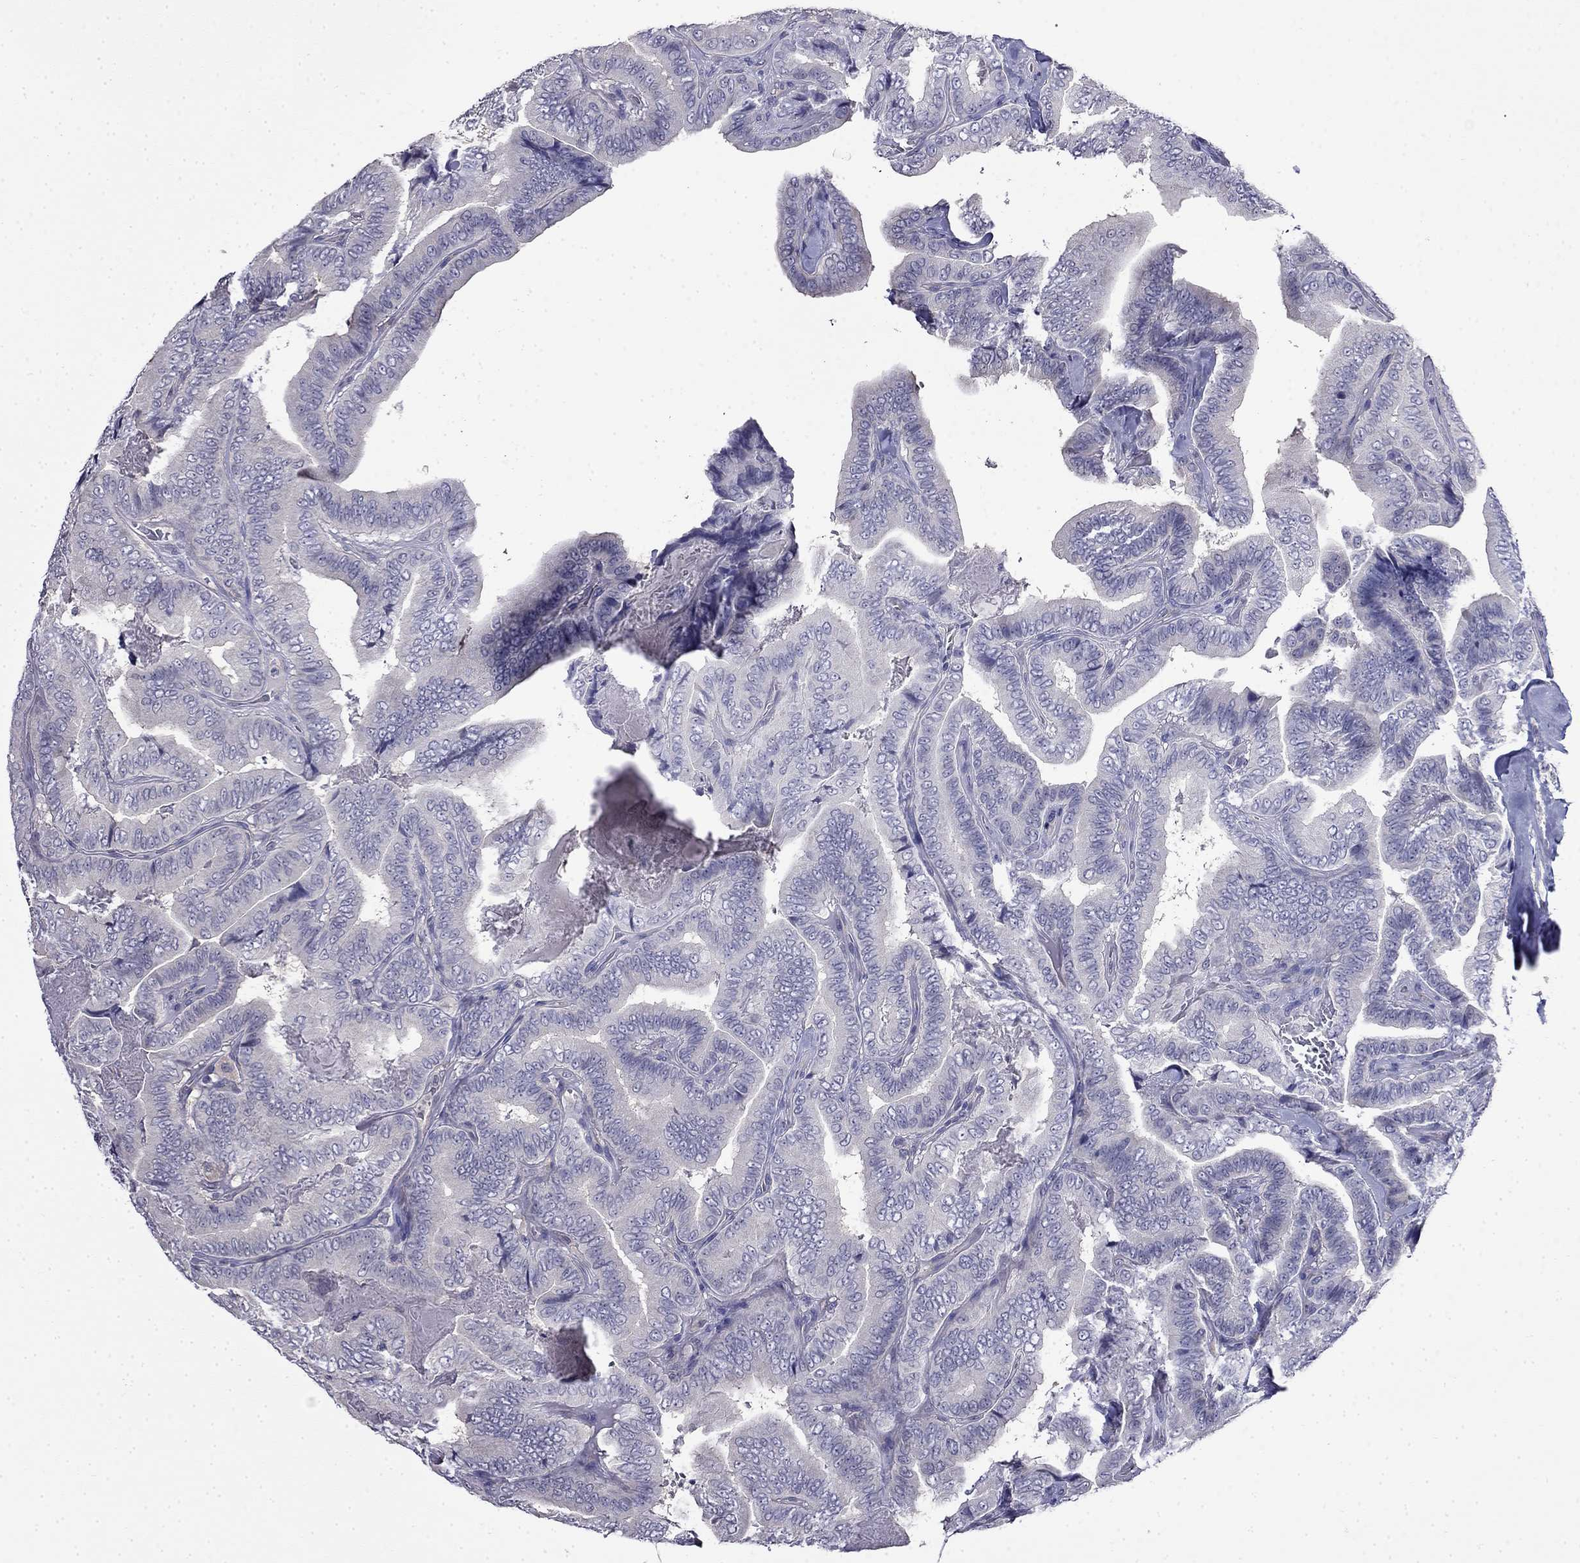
{"staining": {"intensity": "negative", "quantity": "none", "location": "none"}, "tissue": "thyroid cancer", "cell_type": "Tumor cells", "image_type": "cancer", "snomed": [{"axis": "morphology", "description": "Papillary adenocarcinoma, NOS"}, {"axis": "topography", "description": "Thyroid gland"}], "caption": "Thyroid cancer (papillary adenocarcinoma) stained for a protein using IHC displays no staining tumor cells.", "gene": "GUCA1B", "patient": {"sex": "male", "age": 61}}